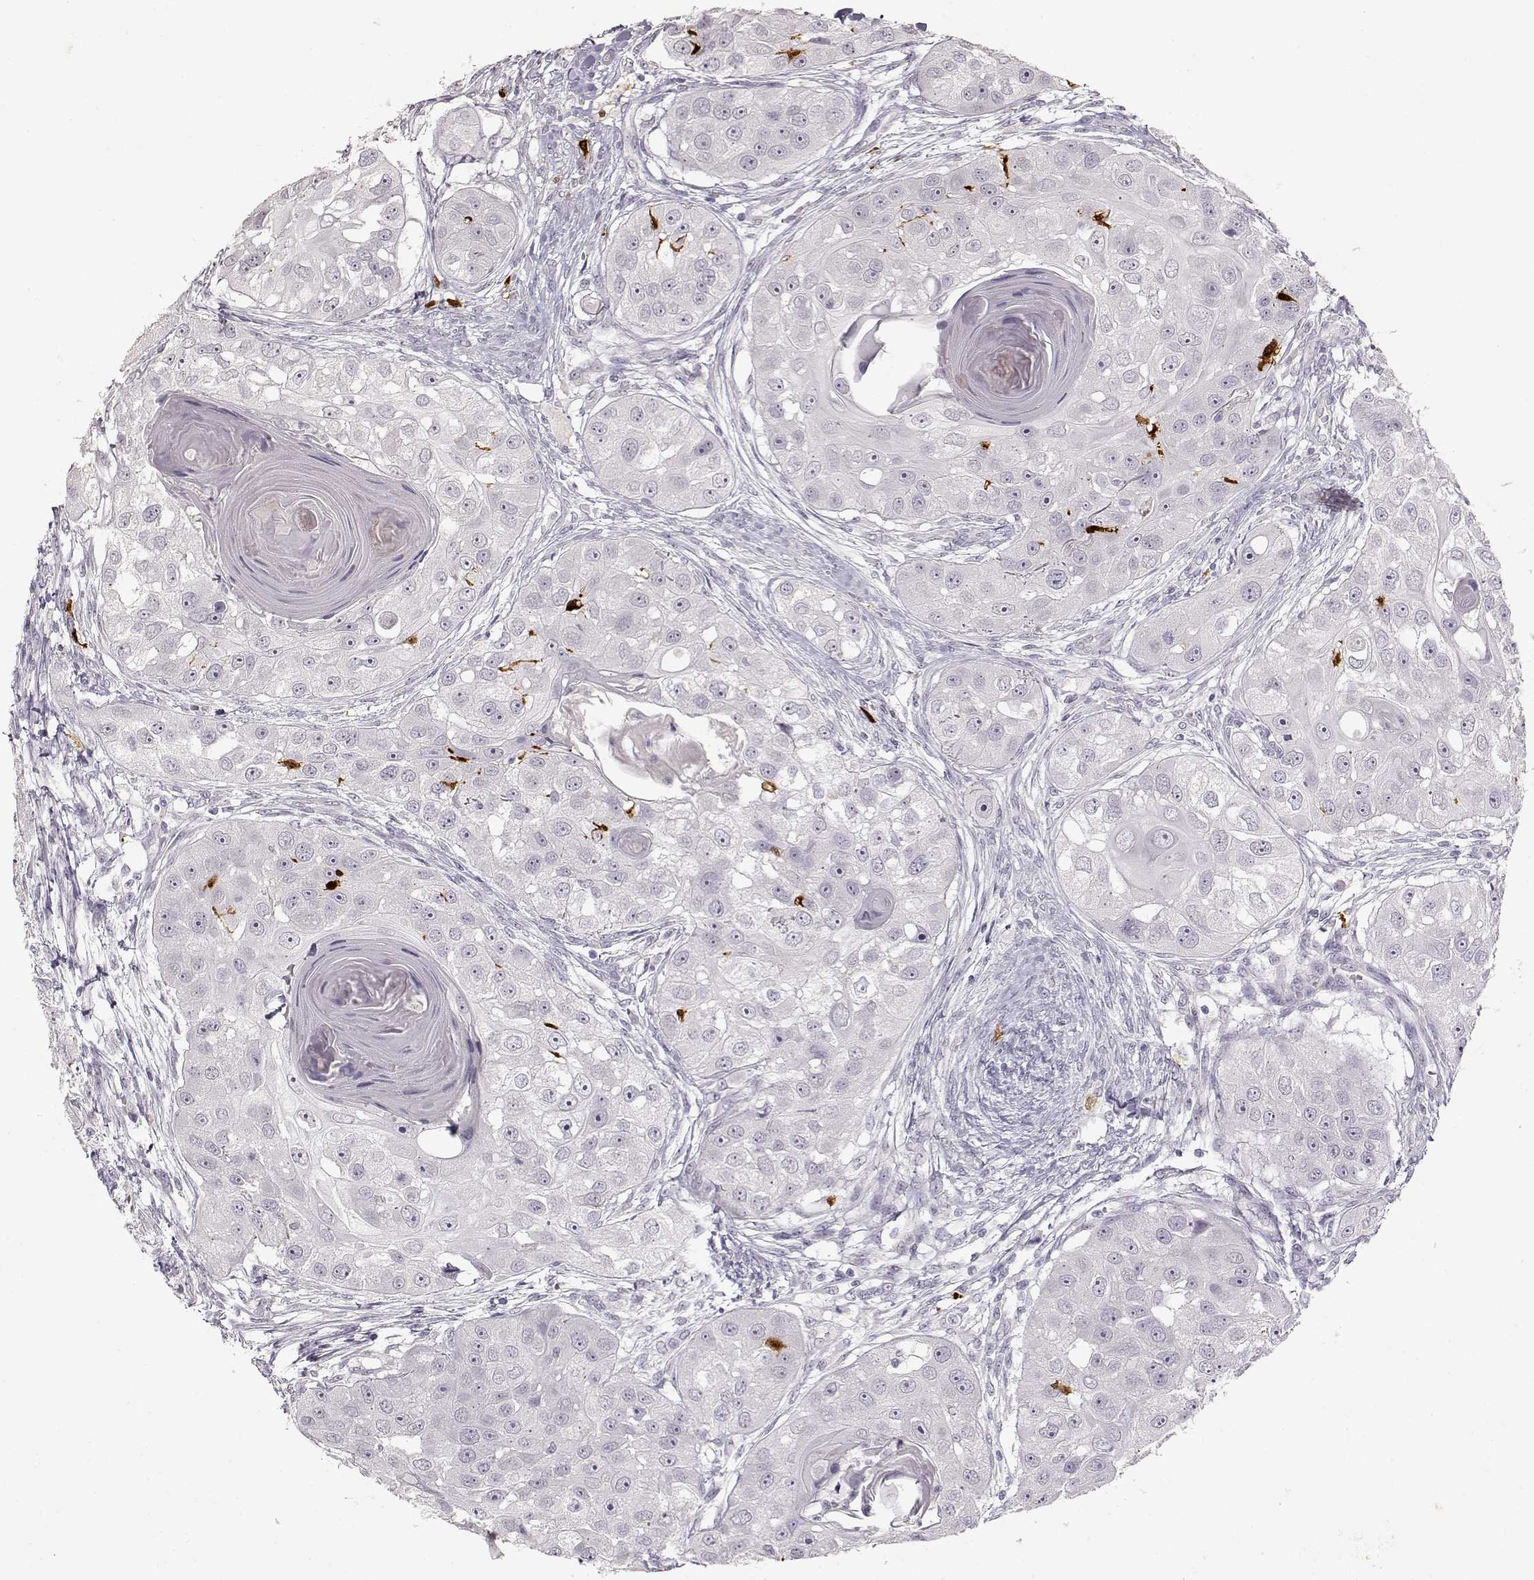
{"staining": {"intensity": "negative", "quantity": "none", "location": "none"}, "tissue": "head and neck cancer", "cell_type": "Tumor cells", "image_type": "cancer", "snomed": [{"axis": "morphology", "description": "Squamous cell carcinoma, NOS"}, {"axis": "topography", "description": "Head-Neck"}], "caption": "Micrograph shows no significant protein positivity in tumor cells of head and neck cancer (squamous cell carcinoma). Nuclei are stained in blue.", "gene": "S100B", "patient": {"sex": "male", "age": 51}}